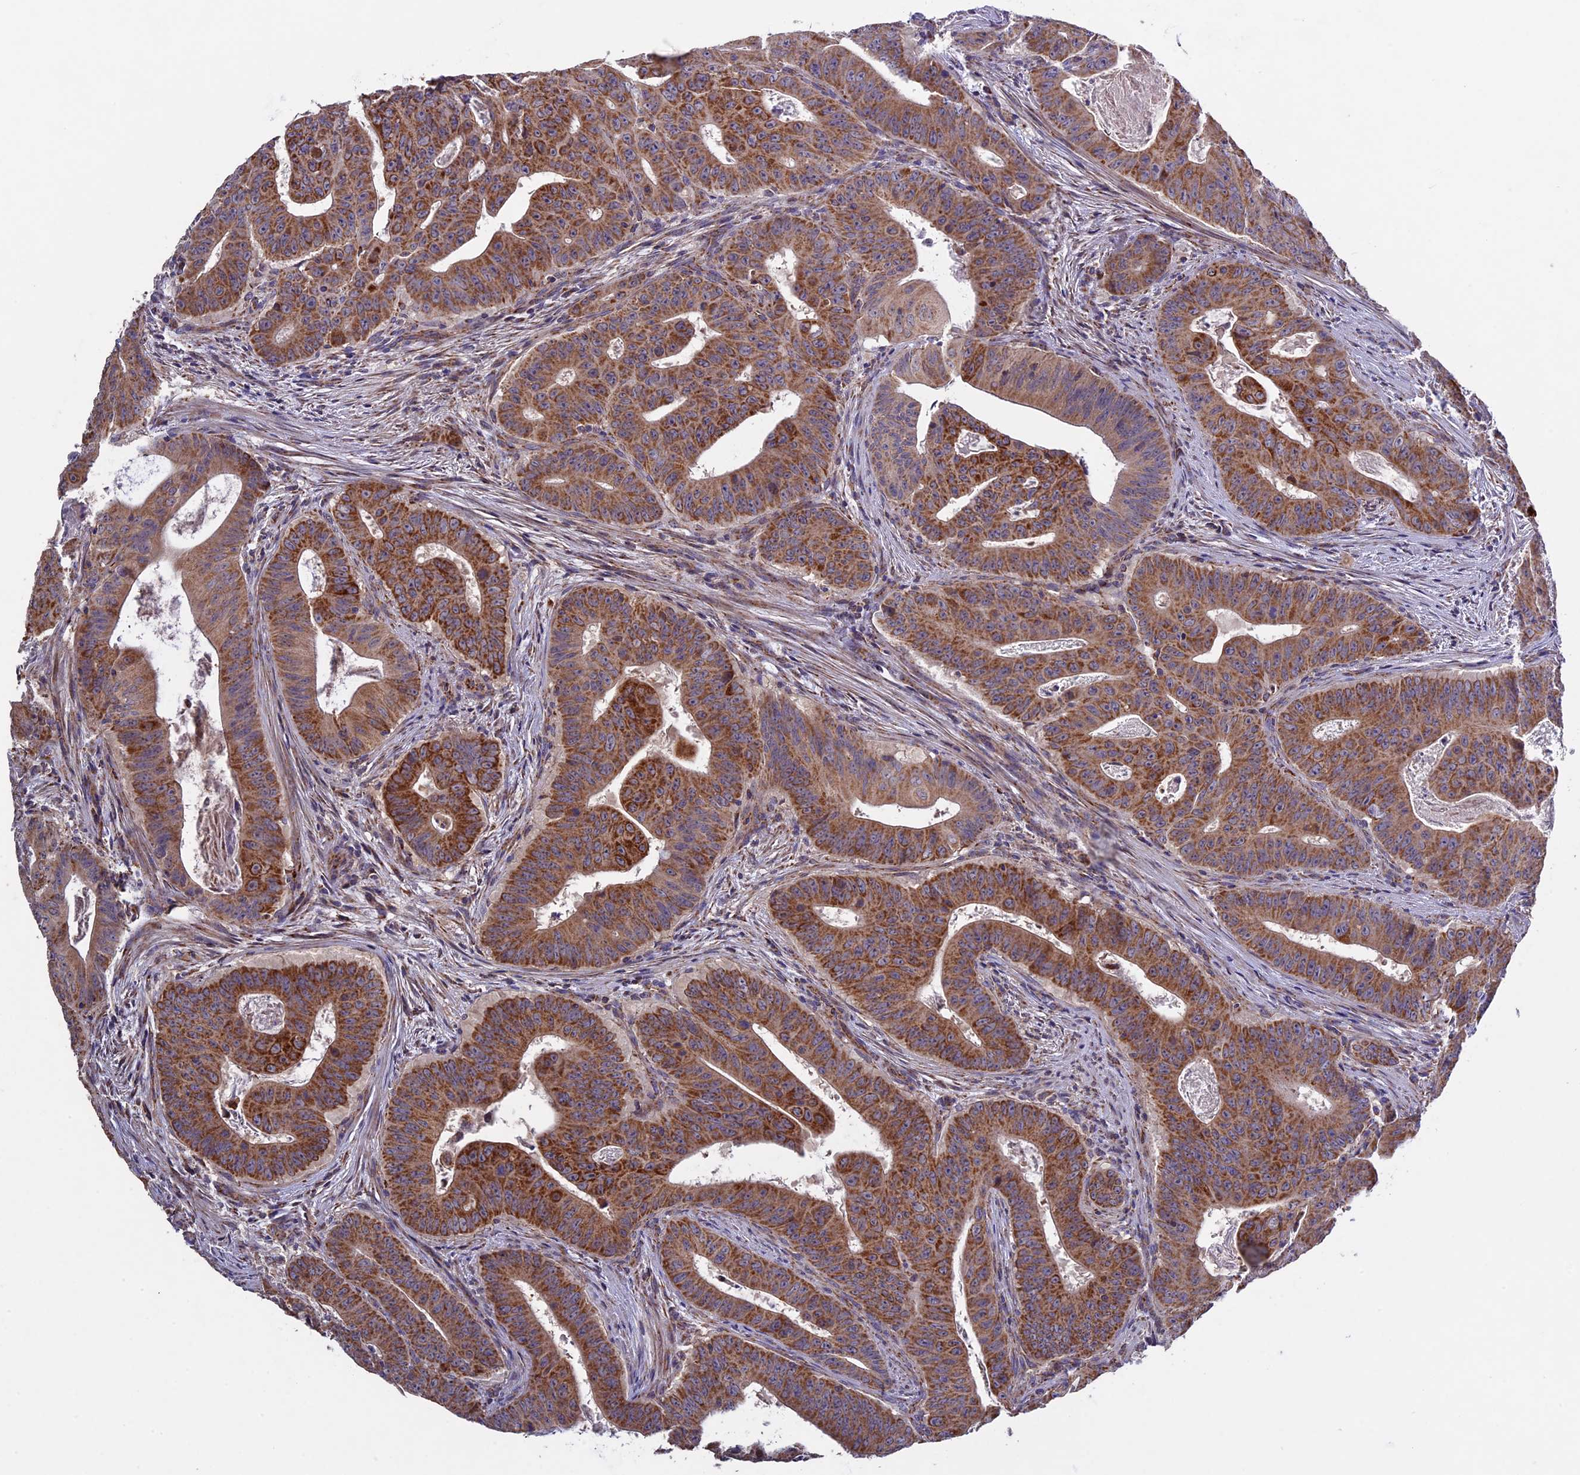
{"staining": {"intensity": "moderate", "quantity": ">75%", "location": "cytoplasmic/membranous"}, "tissue": "colorectal cancer", "cell_type": "Tumor cells", "image_type": "cancer", "snomed": [{"axis": "morphology", "description": "Adenocarcinoma, NOS"}, {"axis": "topography", "description": "Rectum"}], "caption": "The micrograph reveals immunohistochemical staining of colorectal adenocarcinoma. There is moderate cytoplasmic/membranous staining is appreciated in approximately >75% of tumor cells. The staining was performed using DAB, with brown indicating positive protein expression. Nuclei are stained blue with hematoxylin.", "gene": "RNF17", "patient": {"sex": "female", "age": 75}}